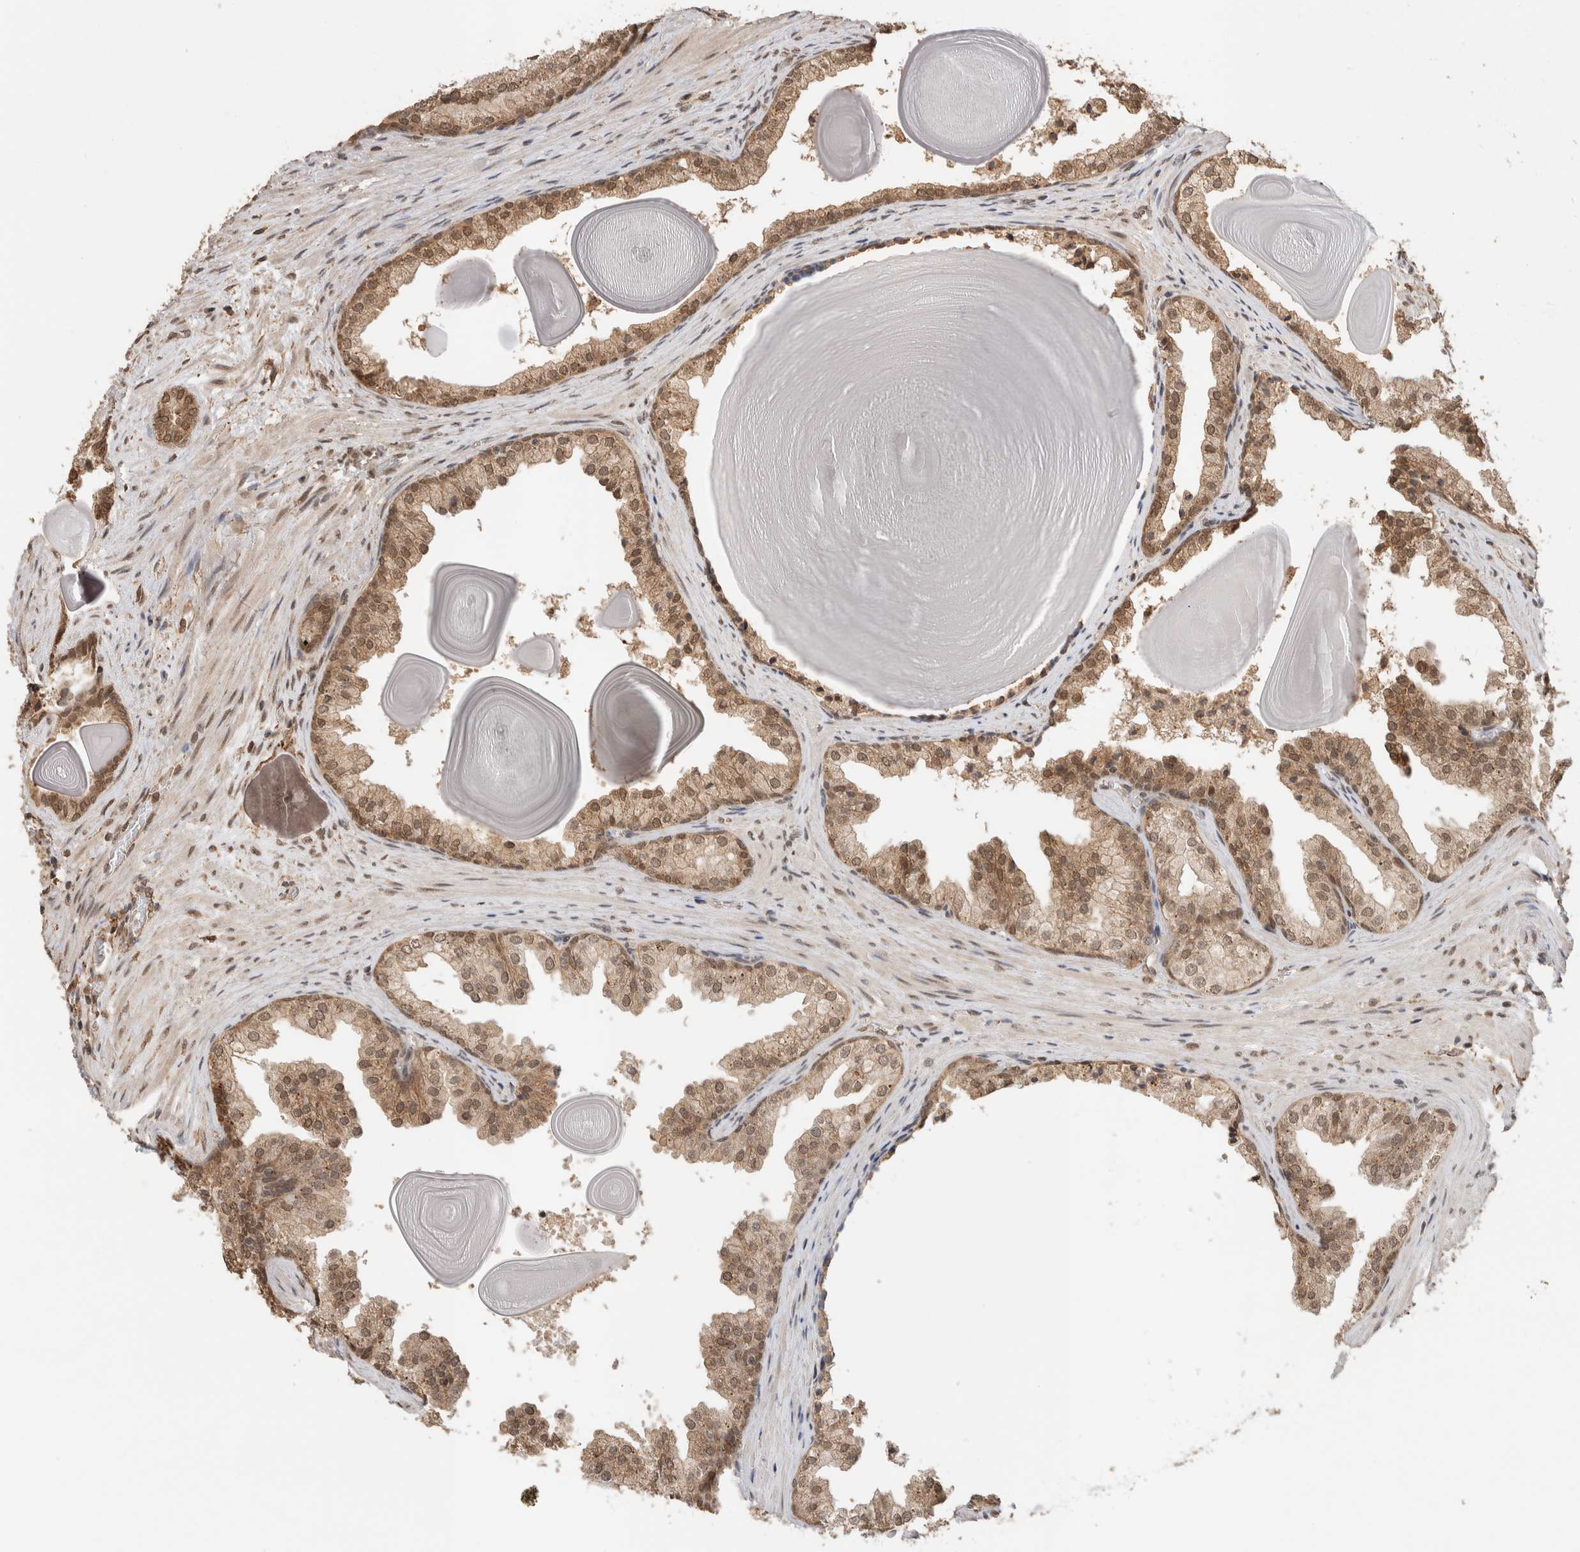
{"staining": {"intensity": "moderate", "quantity": ">75%", "location": "cytoplasmic/membranous,nuclear"}, "tissue": "prostate", "cell_type": "Glandular cells", "image_type": "normal", "snomed": [{"axis": "morphology", "description": "Normal tissue, NOS"}, {"axis": "topography", "description": "Prostate"}], "caption": "DAB (3,3'-diaminobenzidine) immunohistochemical staining of normal prostate shows moderate cytoplasmic/membranous,nuclear protein positivity in about >75% of glandular cells. (DAB (3,3'-diaminobenzidine) IHC, brown staining for protein, blue staining for nuclei).", "gene": "C1orf21", "patient": {"sex": "male", "age": 48}}